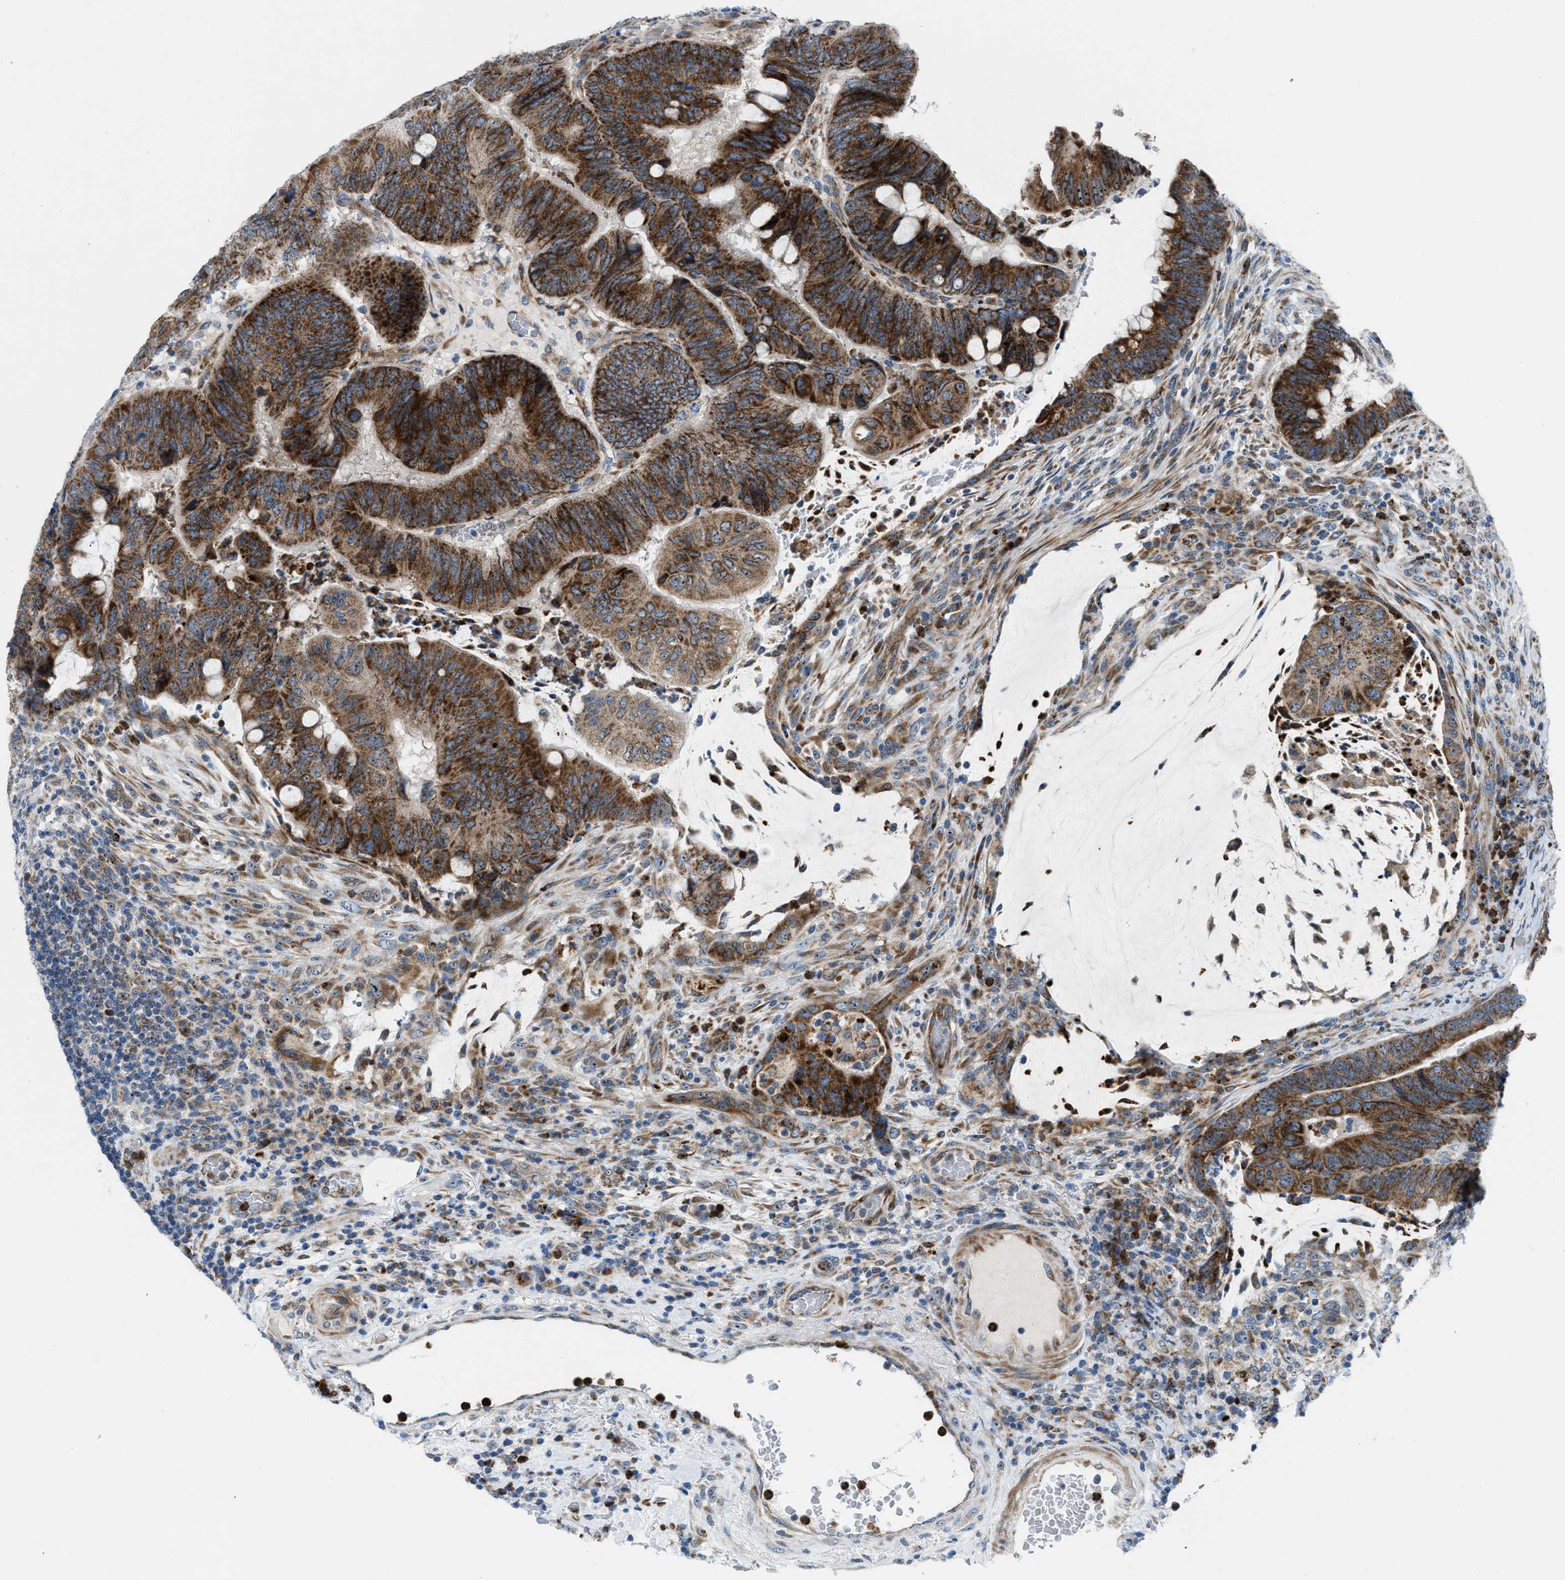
{"staining": {"intensity": "strong", "quantity": ">75%", "location": "cytoplasmic/membranous,nuclear"}, "tissue": "colorectal cancer", "cell_type": "Tumor cells", "image_type": "cancer", "snomed": [{"axis": "morphology", "description": "Normal tissue, NOS"}, {"axis": "morphology", "description": "Adenocarcinoma, NOS"}, {"axis": "topography", "description": "Rectum"}, {"axis": "topography", "description": "Peripheral nerve tissue"}], "caption": "Immunohistochemistry of colorectal cancer reveals high levels of strong cytoplasmic/membranous and nuclear staining in about >75% of tumor cells.", "gene": "TPH1", "patient": {"sex": "male", "age": 92}}